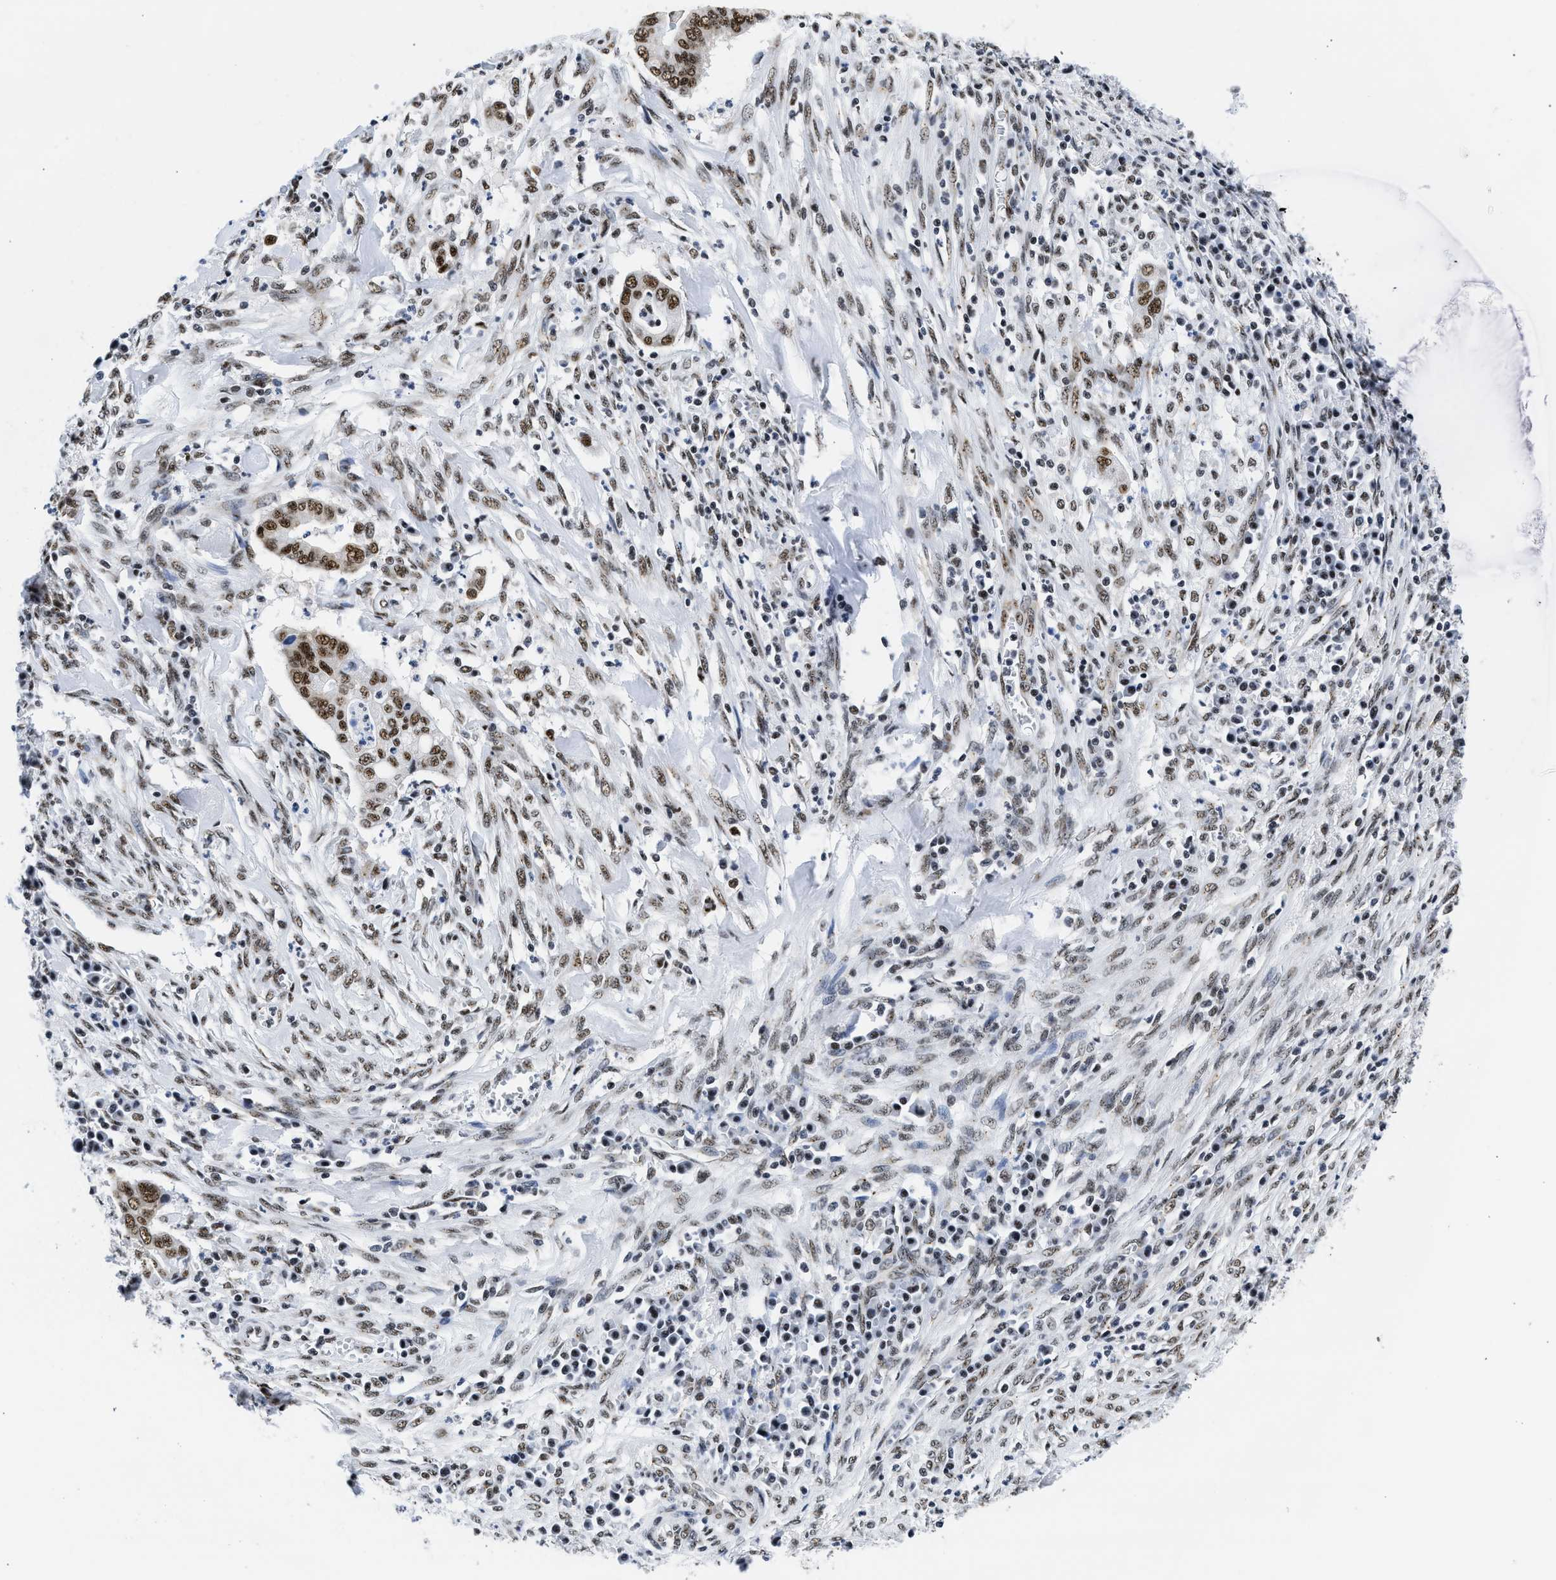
{"staining": {"intensity": "moderate", "quantity": ">75%", "location": "nuclear"}, "tissue": "cervical cancer", "cell_type": "Tumor cells", "image_type": "cancer", "snomed": [{"axis": "morphology", "description": "Adenocarcinoma, NOS"}, {"axis": "topography", "description": "Cervix"}], "caption": "This is a photomicrograph of immunohistochemistry (IHC) staining of cervical adenocarcinoma, which shows moderate positivity in the nuclear of tumor cells.", "gene": "RBM8A", "patient": {"sex": "female", "age": 44}}